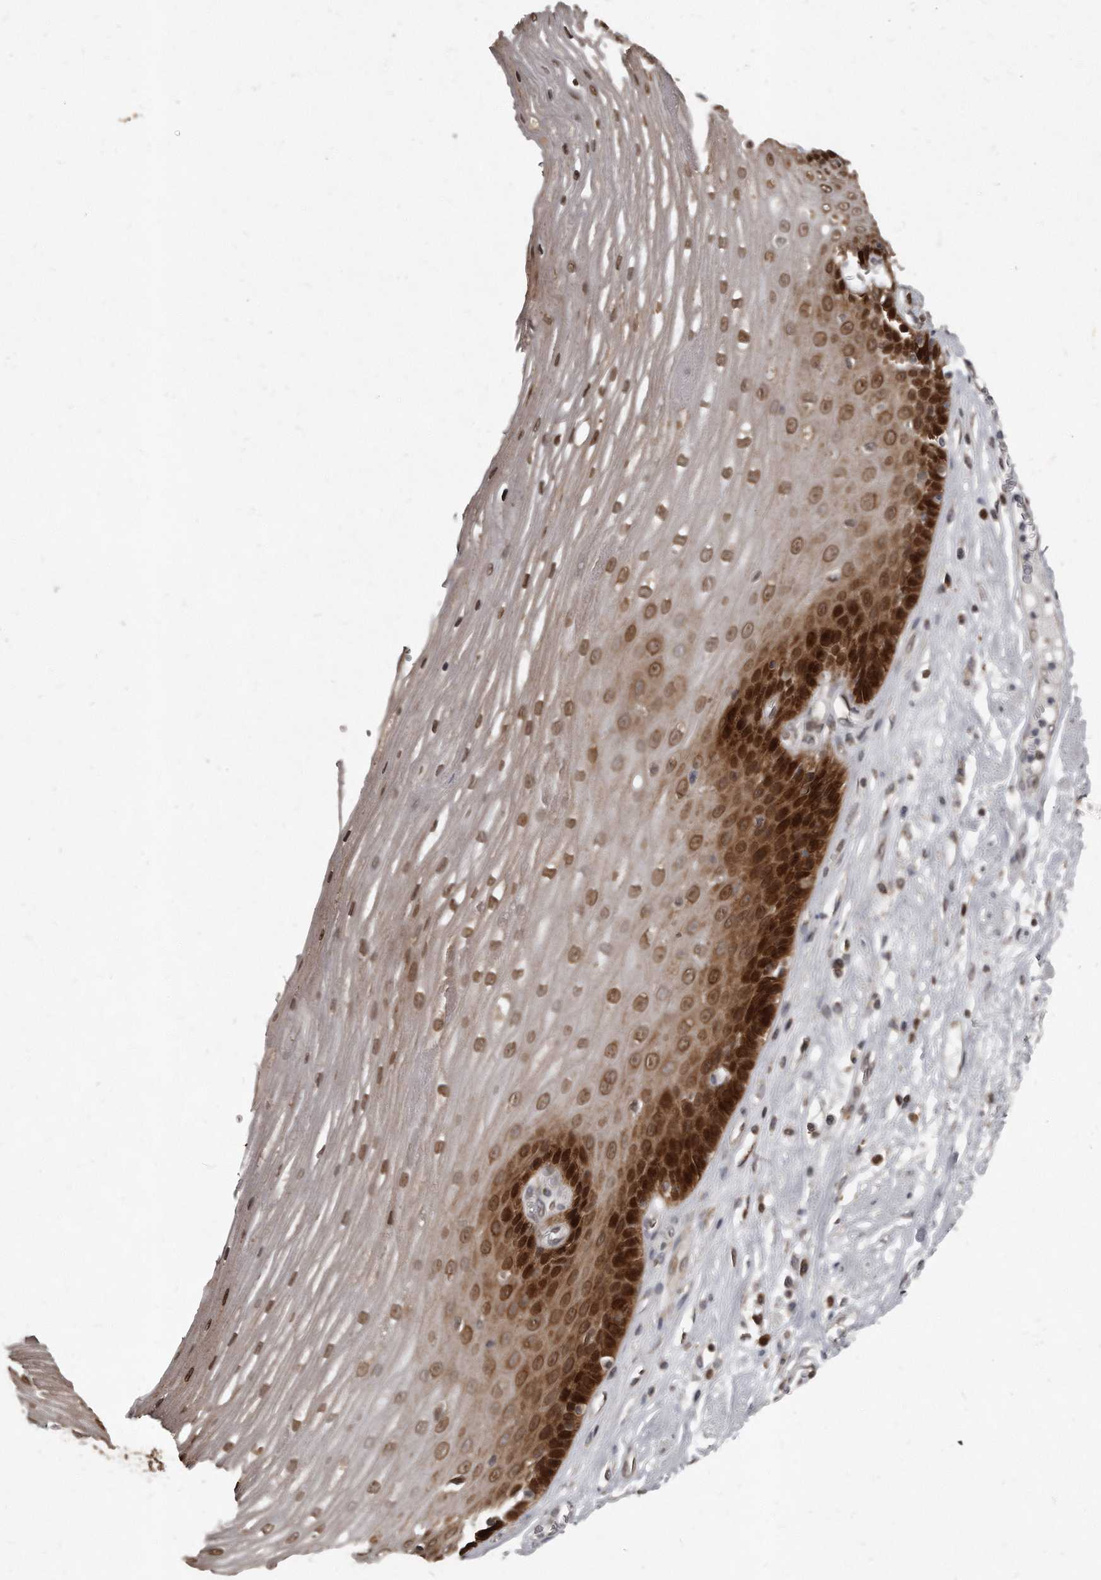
{"staining": {"intensity": "strong", "quantity": "25%-75%", "location": "nuclear"}, "tissue": "esophagus", "cell_type": "Squamous epithelial cells", "image_type": "normal", "snomed": [{"axis": "morphology", "description": "Normal tissue, NOS"}, {"axis": "topography", "description": "Esophagus"}], "caption": "Immunohistochemical staining of unremarkable esophagus displays 25%-75% levels of strong nuclear protein staining in approximately 25%-75% of squamous epithelial cells.", "gene": "GCH1", "patient": {"sex": "male", "age": 62}}